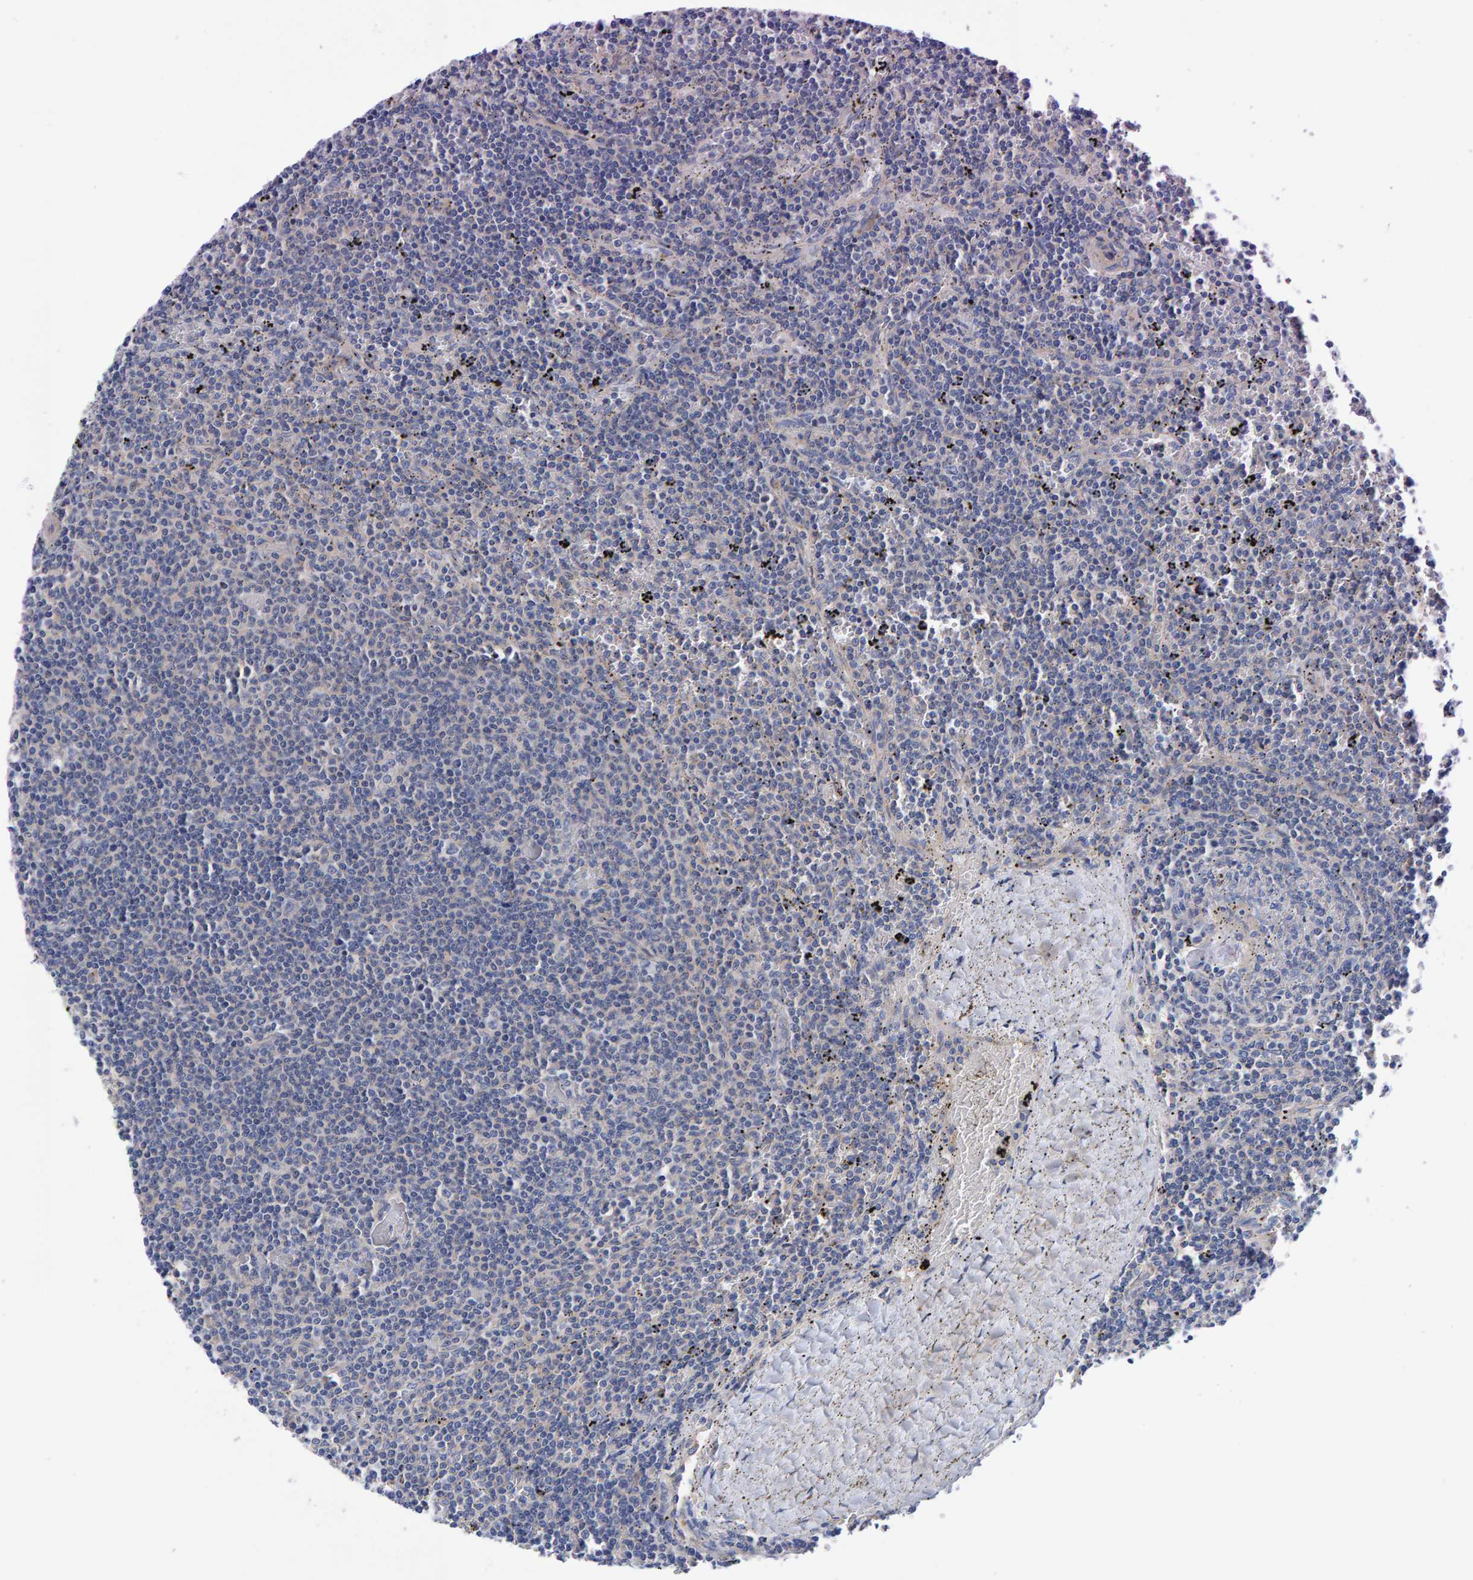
{"staining": {"intensity": "negative", "quantity": "none", "location": "none"}, "tissue": "lymphoma", "cell_type": "Tumor cells", "image_type": "cancer", "snomed": [{"axis": "morphology", "description": "Malignant lymphoma, non-Hodgkin's type, Low grade"}, {"axis": "topography", "description": "Spleen"}], "caption": "Human lymphoma stained for a protein using IHC reveals no staining in tumor cells.", "gene": "EFR3A", "patient": {"sex": "female", "age": 50}}